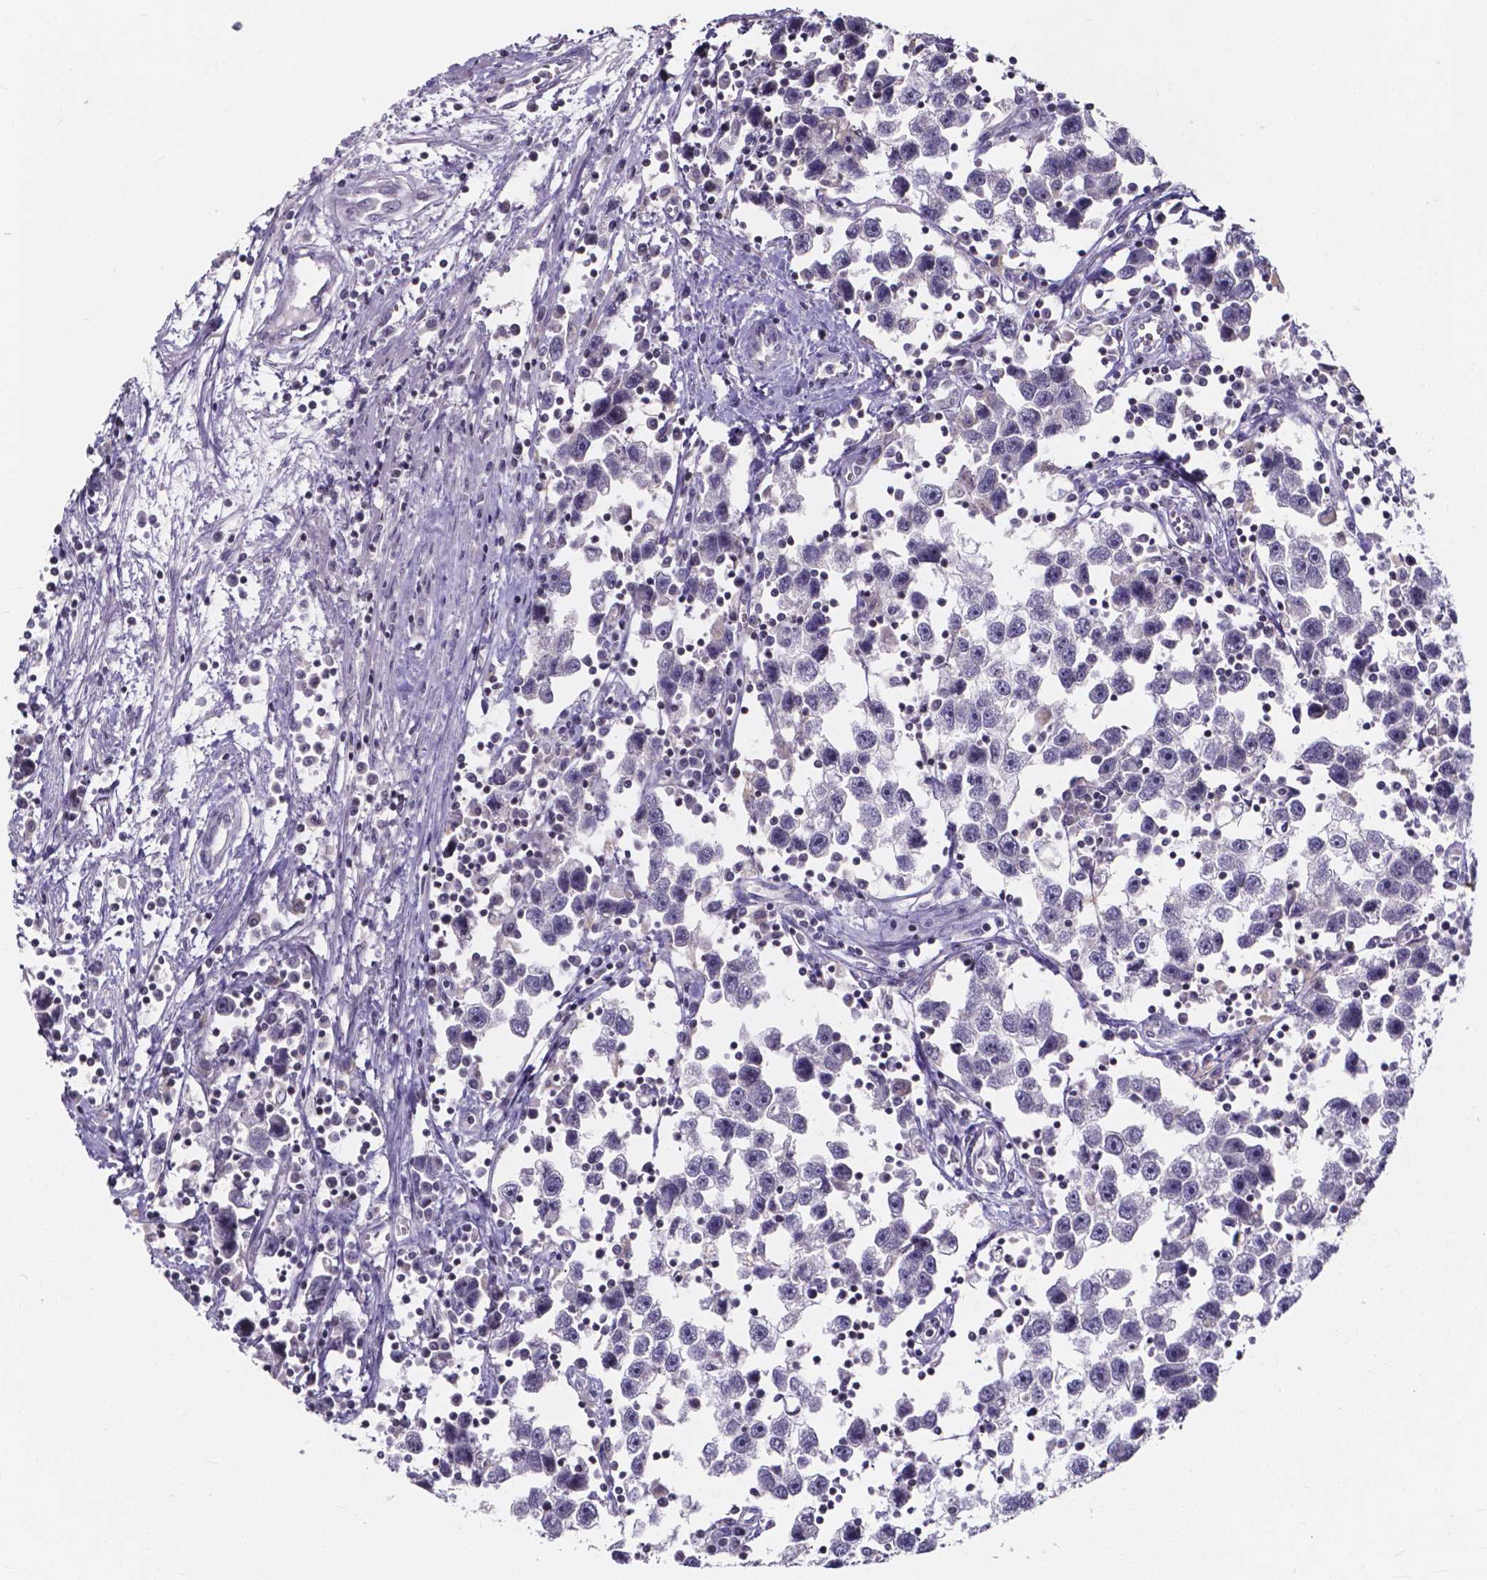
{"staining": {"intensity": "negative", "quantity": "none", "location": "none"}, "tissue": "testis cancer", "cell_type": "Tumor cells", "image_type": "cancer", "snomed": [{"axis": "morphology", "description": "Seminoma, NOS"}, {"axis": "topography", "description": "Testis"}], "caption": "Immunohistochemical staining of human testis cancer shows no significant expression in tumor cells.", "gene": "THEMIS", "patient": {"sex": "male", "age": 30}}